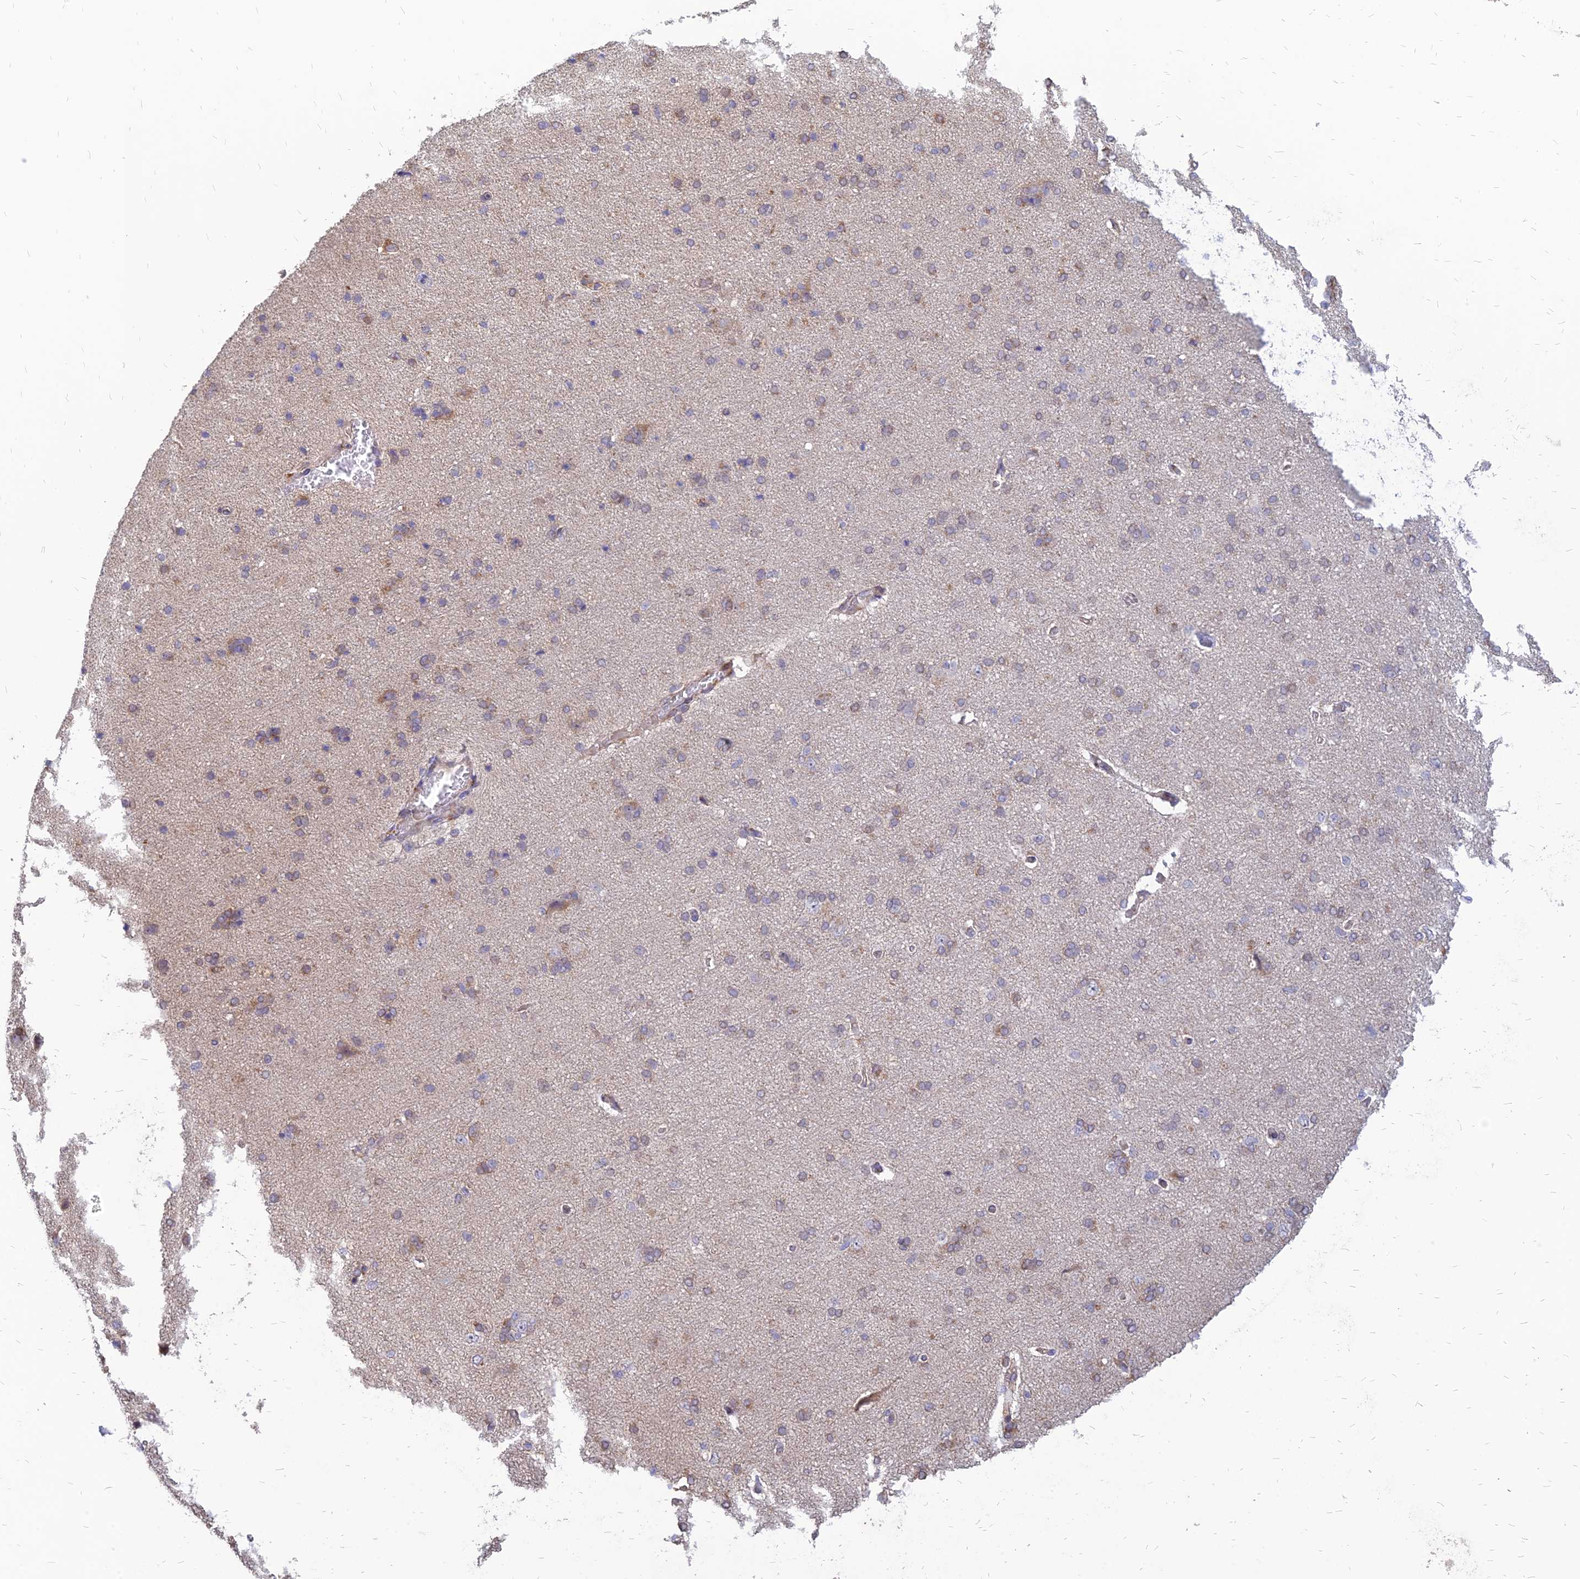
{"staining": {"intensity": "weak", "quantity": "25%-75%", "location": "cytoplasmic/membranous"}, "tissue": "cerebral cortex", "cell_type": "Endothelial cells", "image_type": "normal", "snomed": [{"axis": "morphology", "description": "Normal tissue, NOS"}, {"axis": "topography", "description": "Cerebral cortex"}], "caption": "IHC (DAB (3,3'-diaminobenzidine)) staining of normal cerebral cortex displays weak cytoplasmic/membranous protein positivity in about 25%-75% of endothelial cells.", "gene": "ST3GAL6", "patient": {"sex": "male", "age": 62}}